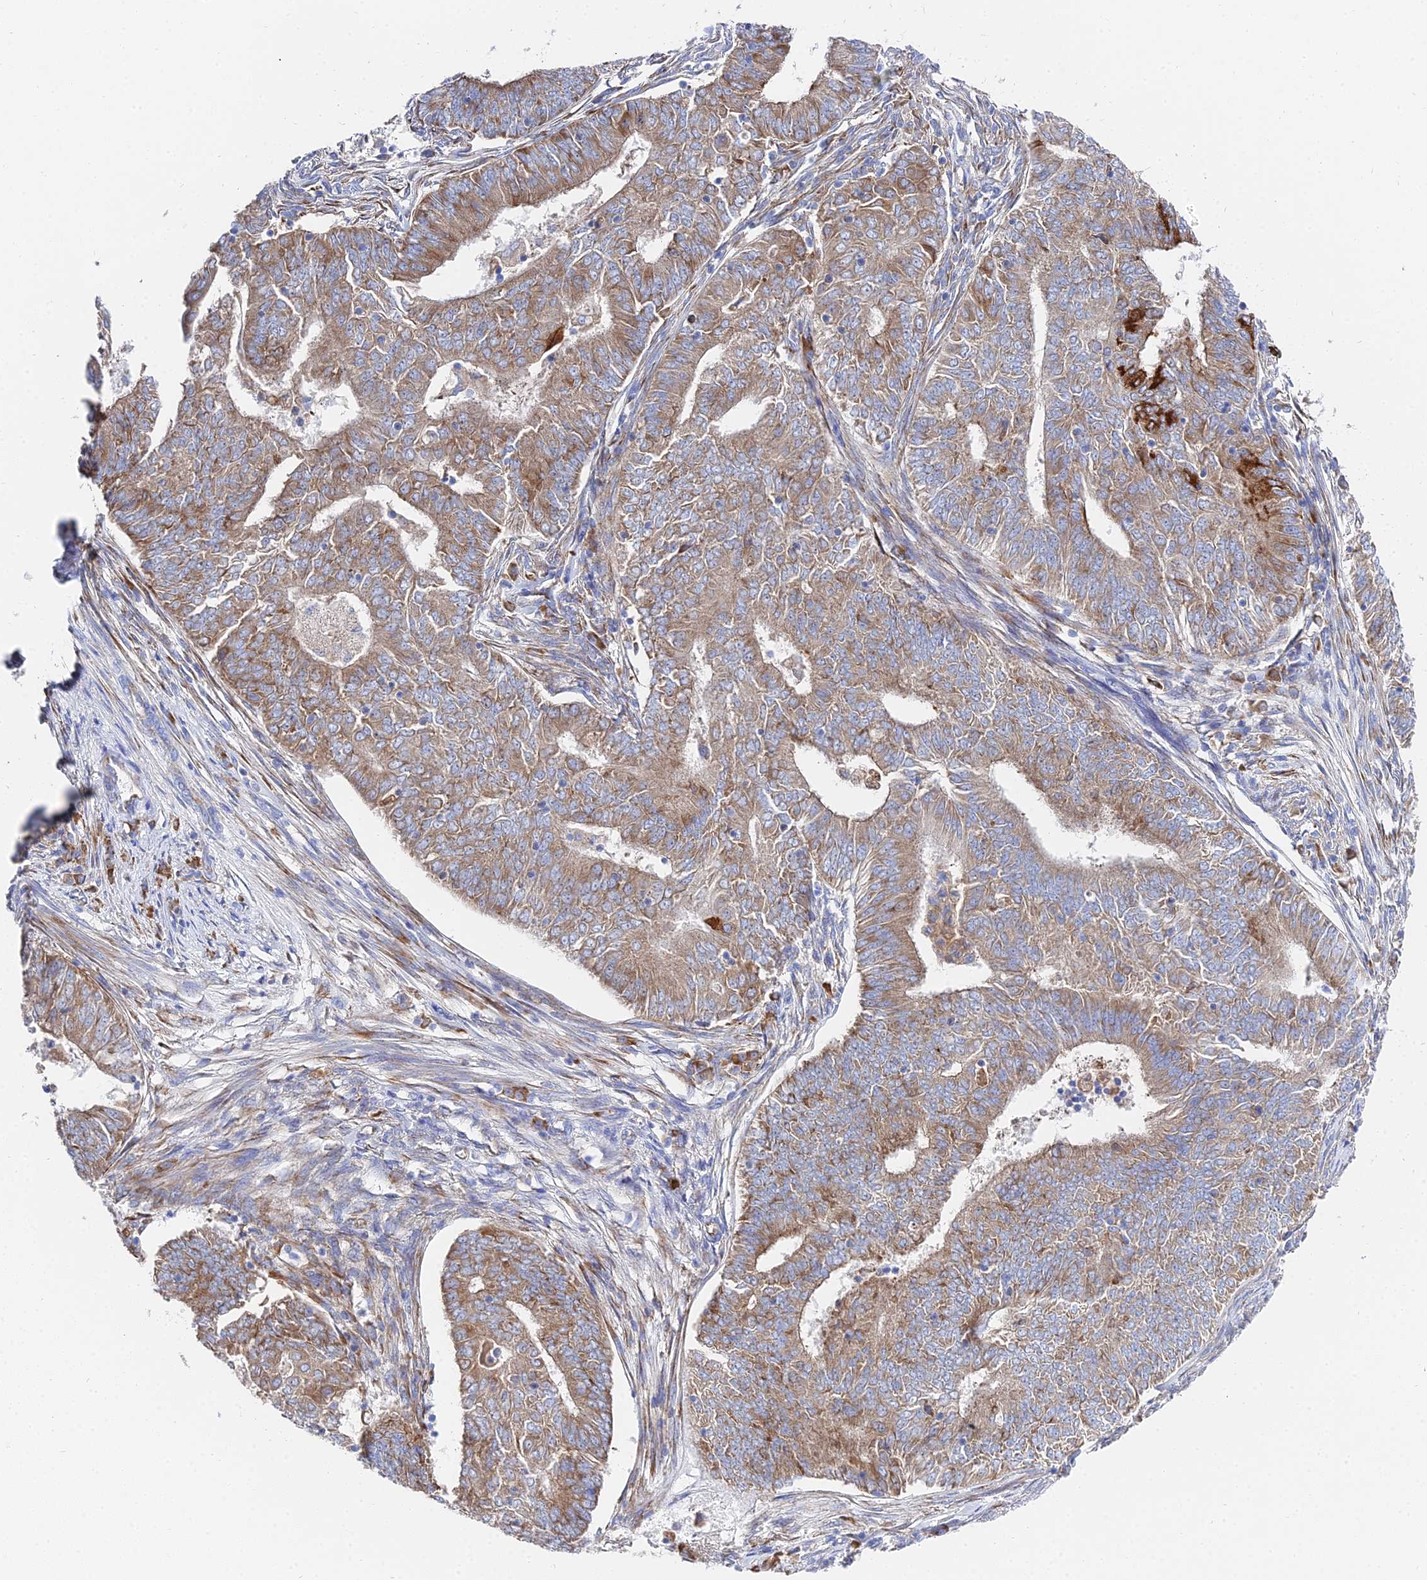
{"staining": {"intensity": "moderate", "quantity": ">75%", "location": "cytoplasmic/membranous"}, "tissue": "endometrial cancer", "cell_type": "Tumor cells", "image_type": "cancer", "snomed": [{"axis": "morphology", "description": "Adenocarcinoma, NOS"}, {"axis": "topography", "description": "Endometrium"}], "caption": "Immunohistochemistry (IHC) image of human adenocarcinoma (endometrial) stained for a protein (brown), which exhibits medium levels of moderate cytoplasmic/membranous staining in about >75% of tumor cells.", "gene": "PTTG1", "patient": {"sex": "female", "age": 62}}